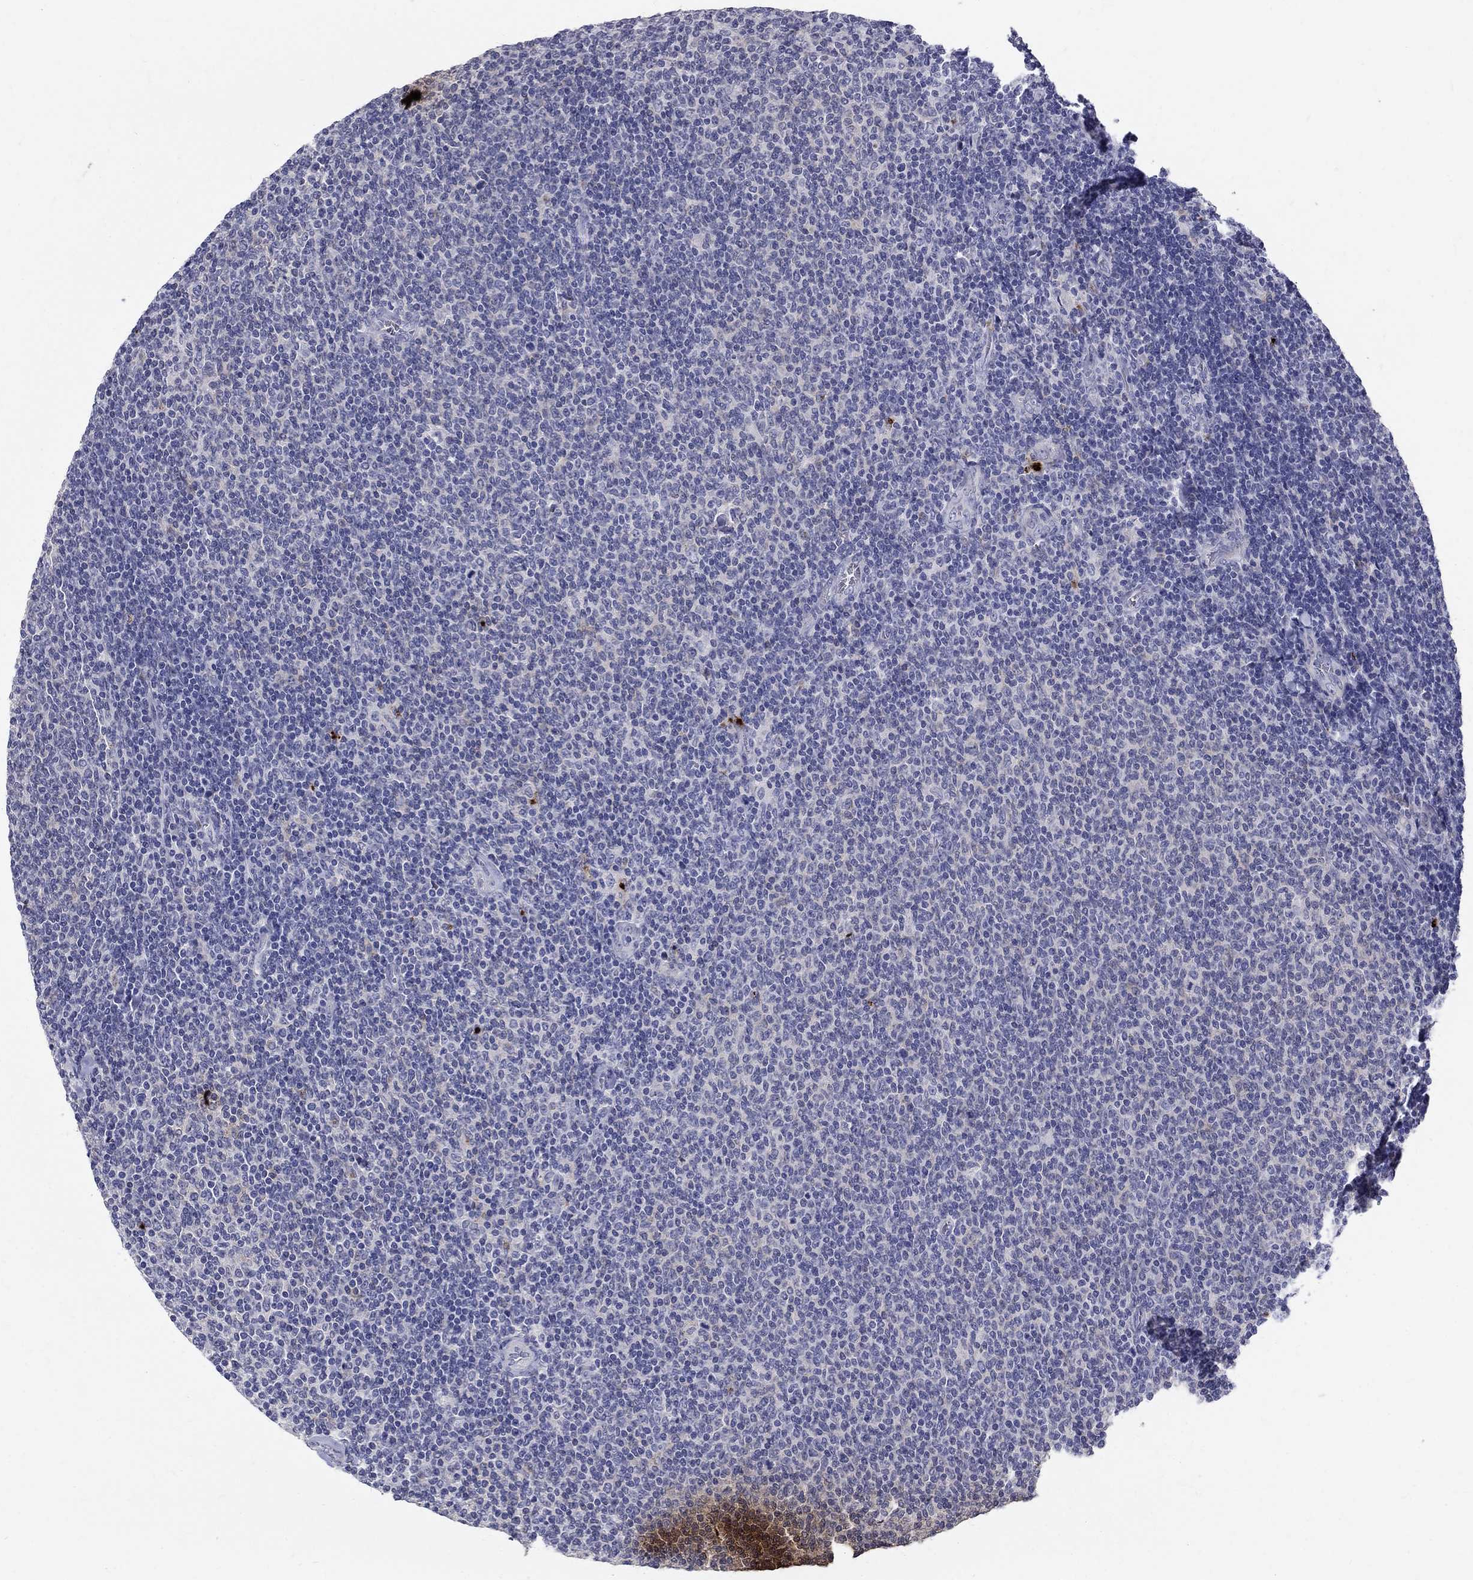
{"staining": {"intensity": "negative", "quantity": "none", "location": "none"}, "tissue": "lymphoma", "cell_type": "Tumor cells", "image_type": "cancer", "snomed": [{"axis": "morphology", "description": "Malignant lymphoma, non-Hodgkin's type, Low grade"}, {"axis": "topography", "description": "Lymph node"}], "caption": "The image shows no significant staining in tumor cells of malignant lymphoma, non-Hodgkin's type (low-grade).", "gene": "TP53TG5", "patient": {"sex": "male", "age": 52}}